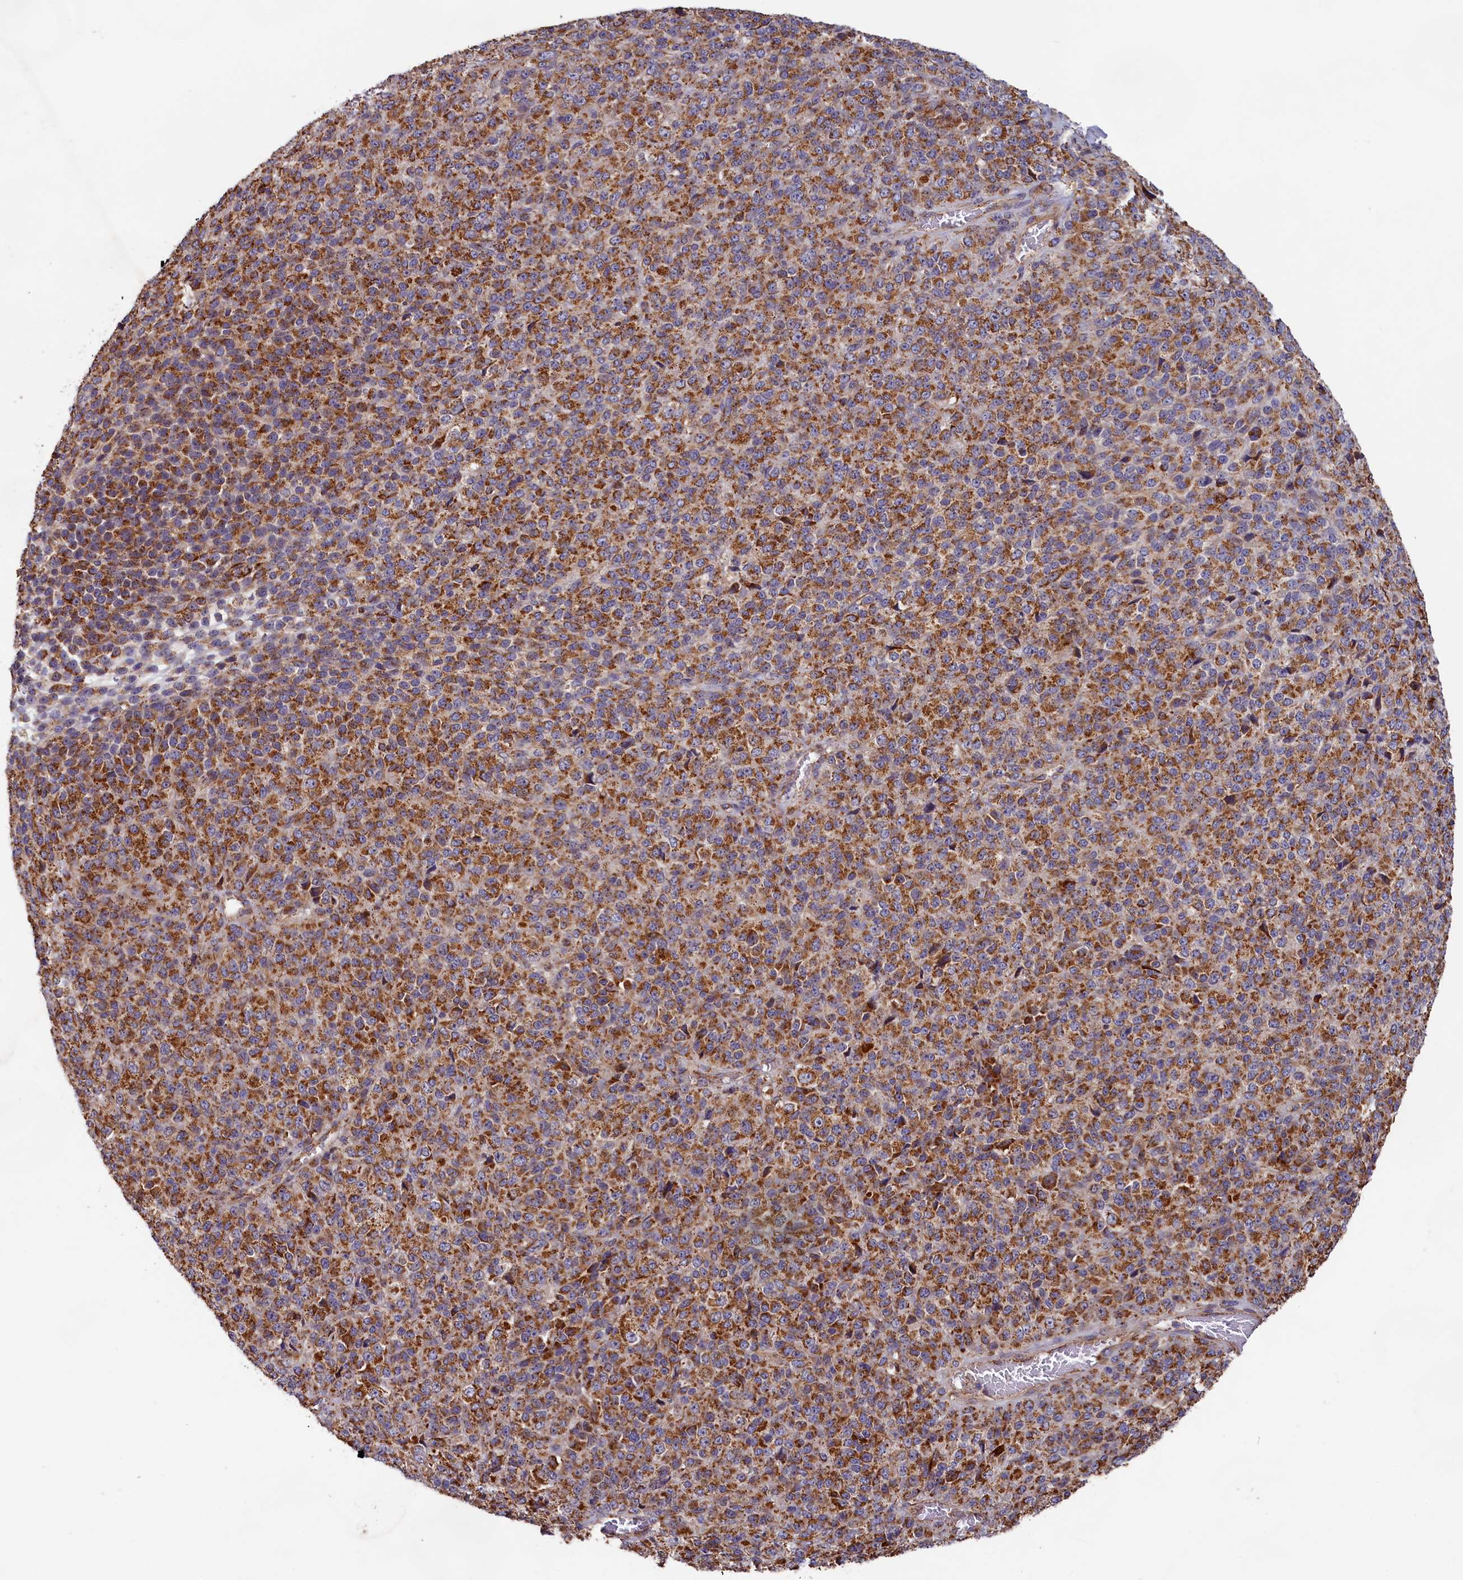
{"staining": {"intensity": "strong", "quantity": ">75%", "location": "cytoplasmic/membranous"}, "tissue": "melanoma", "cell_type": "Tumor cells", "image_type": "cancer", "snomed": [{"axis": "morphology", "description": "Malignant melanoma, Metastatic site"}, {"axis": "topography", "description": "Brain"}], "caption": "Immunohistochemical staining of human melanoma reveals high levels of strong cytoplasmic/membranous protein staining in approximately >75% of tumor cells.", "gene": "MACROD1", "patient": {"sex": "female", "age": 56}}